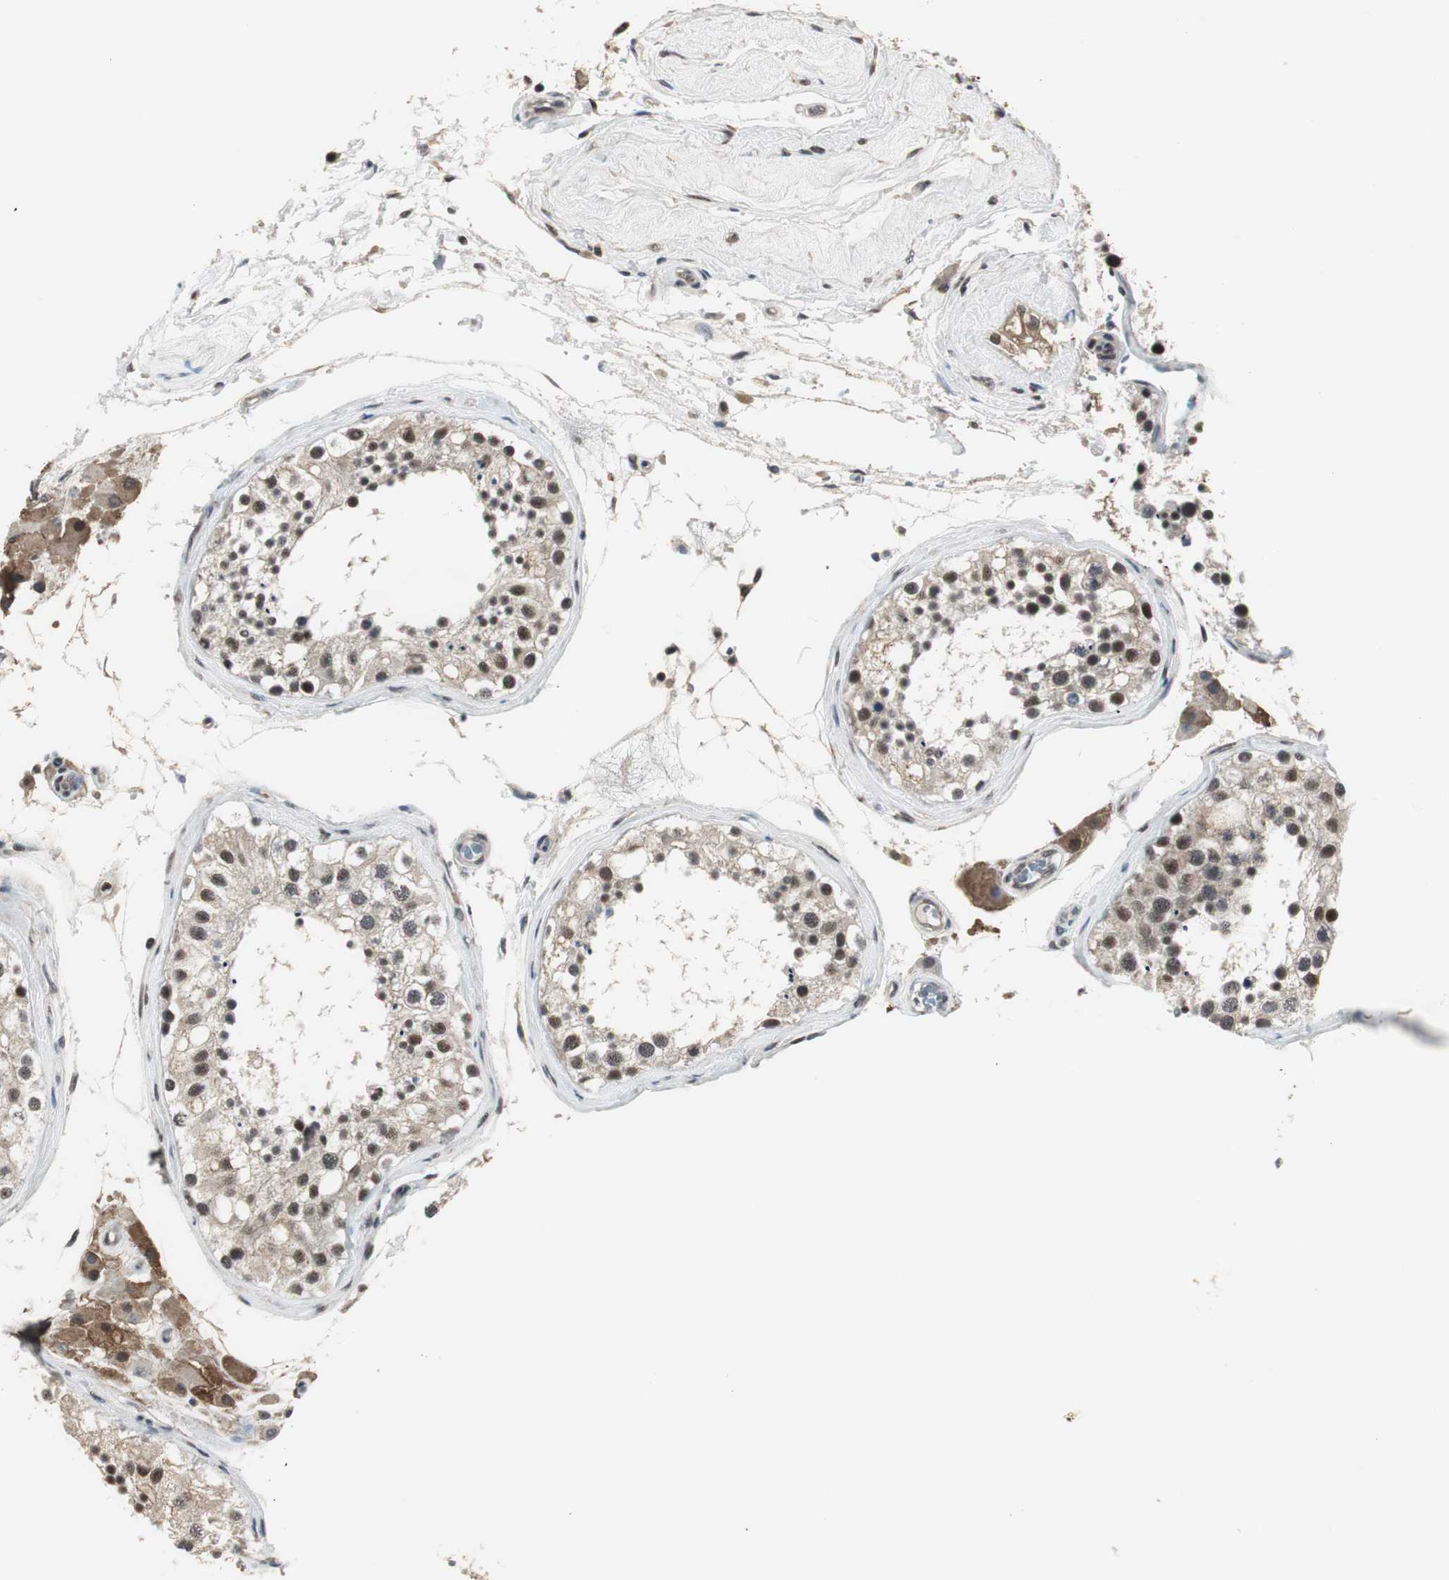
{"staining": {"intensity": "strong", "quantity": ">75%", "location": "nuclear"}, "tissue": "testis", "cell_type": "Cells in seminiferous ducts", "image_type": "normal", "snomed": [{"axis": "morphology", "description": "Normal tissue, NOS"}, {"axis": "topography", "description": "Testis"}], "caption": "Immunohistochemical staining of unremarkable testis shows strong nuclear protein expression in approximately >75% of cells in seminiferous ducts.", "gene": "MKX", "patient": {"sex": "male", "age": 68}}